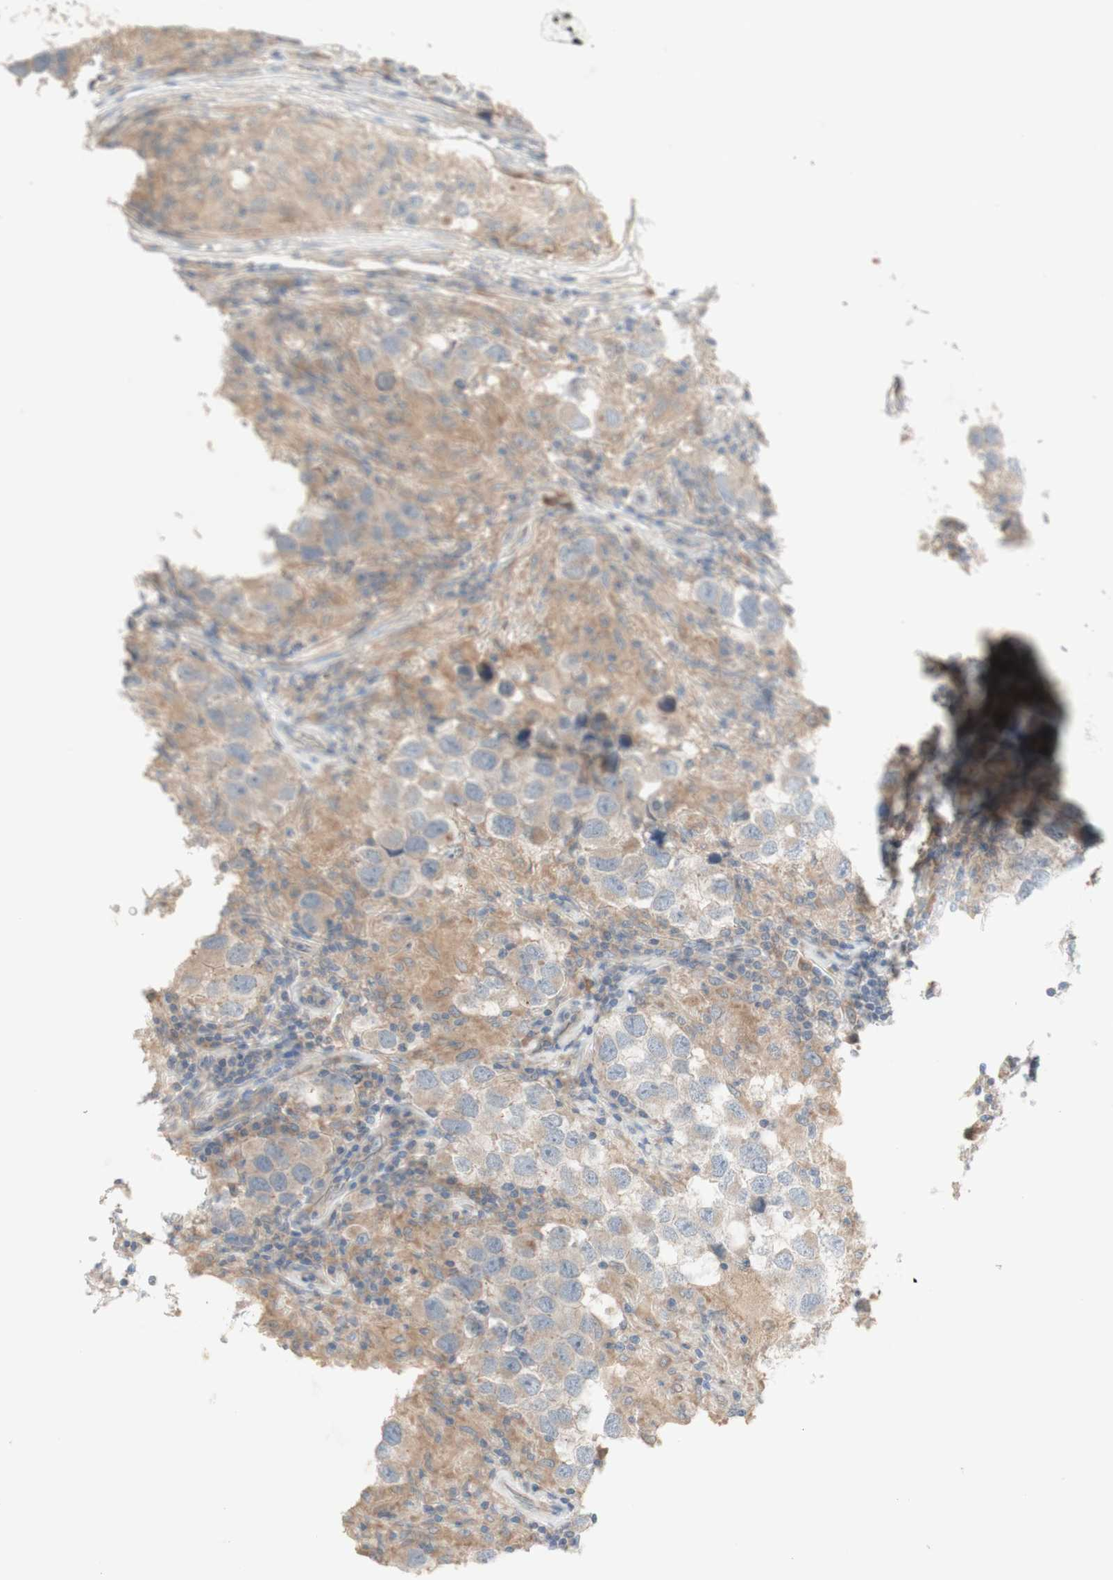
{"staining": {"intensity": "weak", "quantity": "<25%", "location": "cytoplasmic/membranous"}, "tissue": "testis cancer", "cell_type": "Tumor cells", "image_type": "cancer", "snomed": [{"axis": "morphology", "description": "Carcinoma, Embryonal, NOS"}, {"axis": "topography", "description": "Testis"}], "caption": "IHC micrograph of neoplastic tissue: testis cancer (embryonal carcinoma) stained with DAB (3,3'-diaminobenzidine) displays no significant protein positivity in tumor cells.", "gene": "PTGER4", "patient": {"sex": "male", "age": 21}}